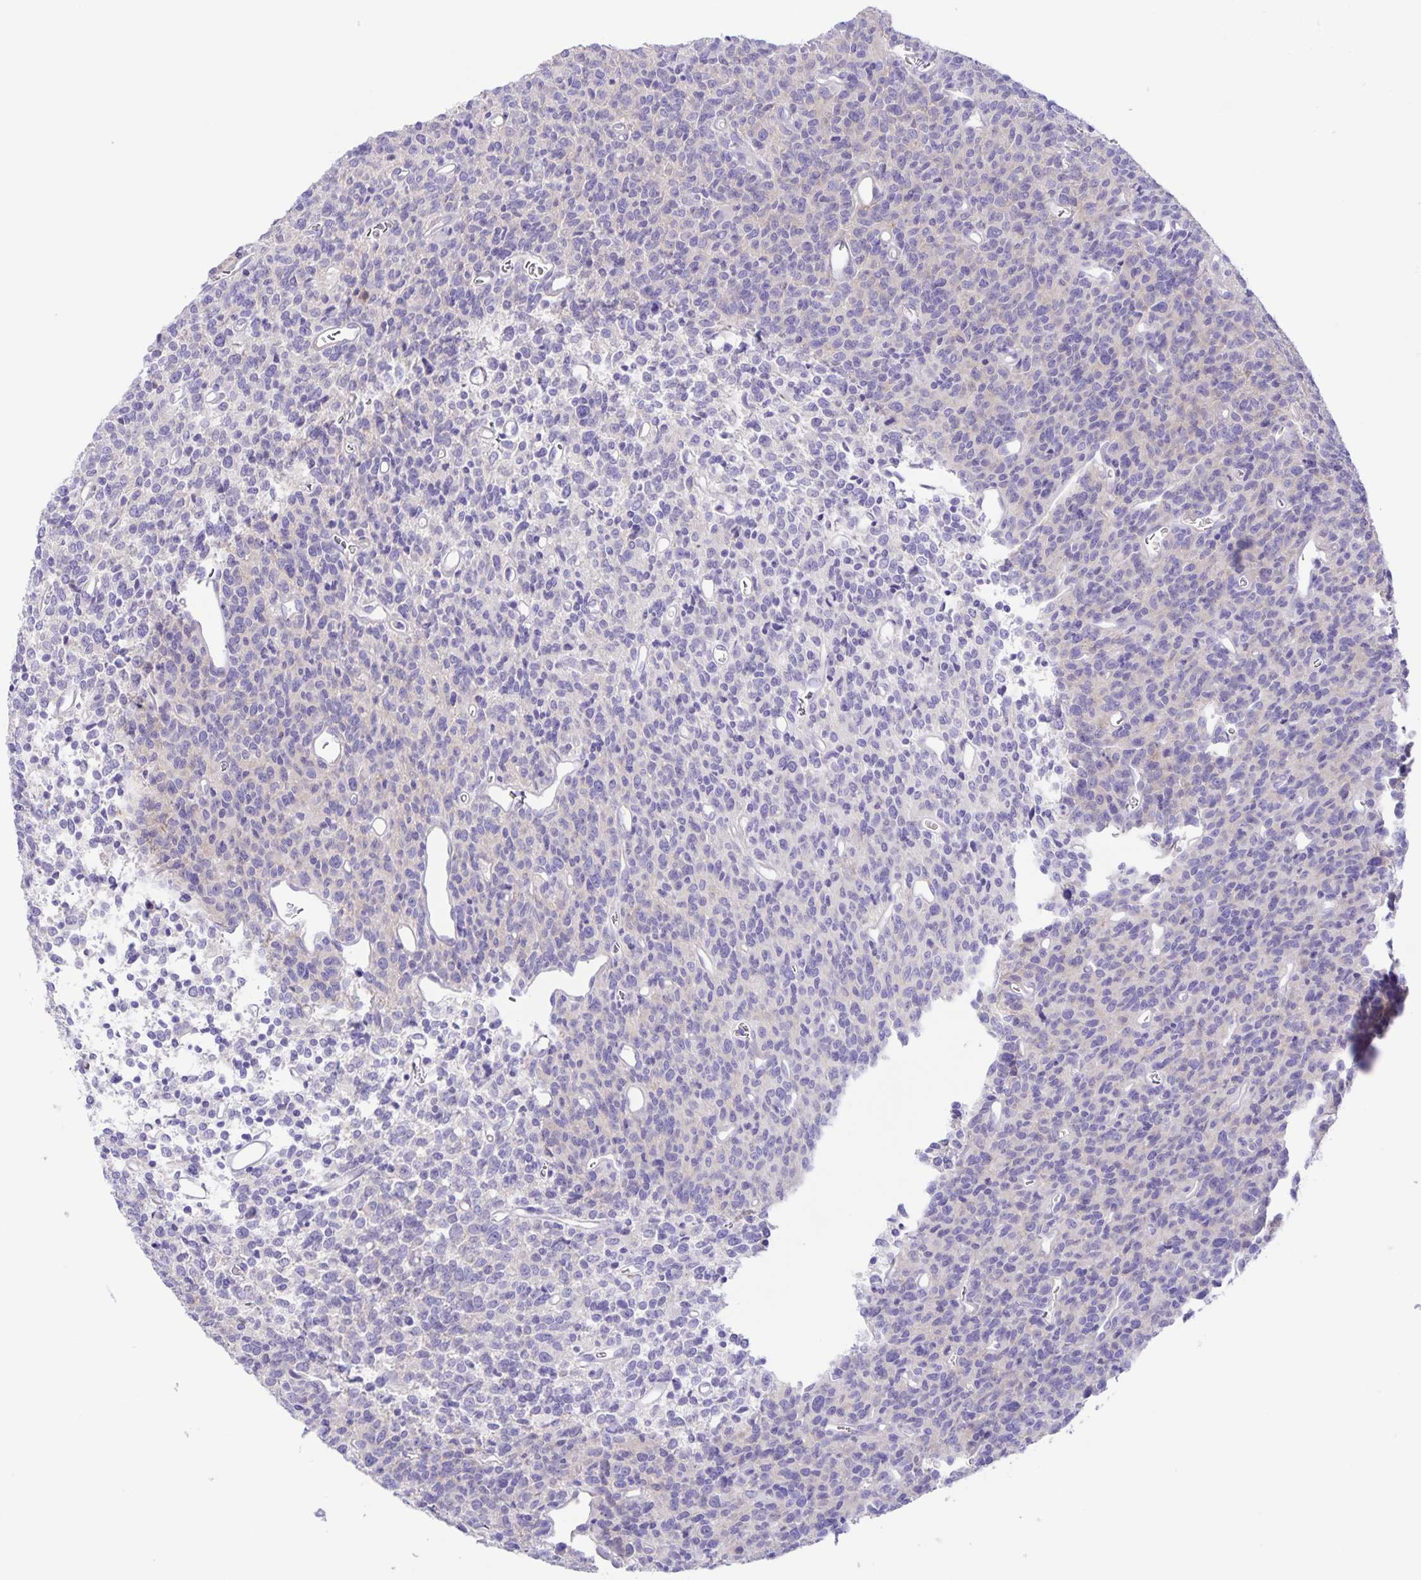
{"staining": {"intensity": "negative", "quantity": "none", "location": "none"}, "tissue": "glioma", "cell_type": "Tumor cells", "image_type": "cancer", "snomed": [{"axis": "morphology", "description": "Glioma, malignant, High grade"}, {"axis": "topography", "description": "Brain"}], "caption": "Photomicrograph shows no protein positivity in tumor cells of malignant glioma (high-grade) tissue.", "gene": "CAPSL", "patient": {"sex": "male", "age": 76}}